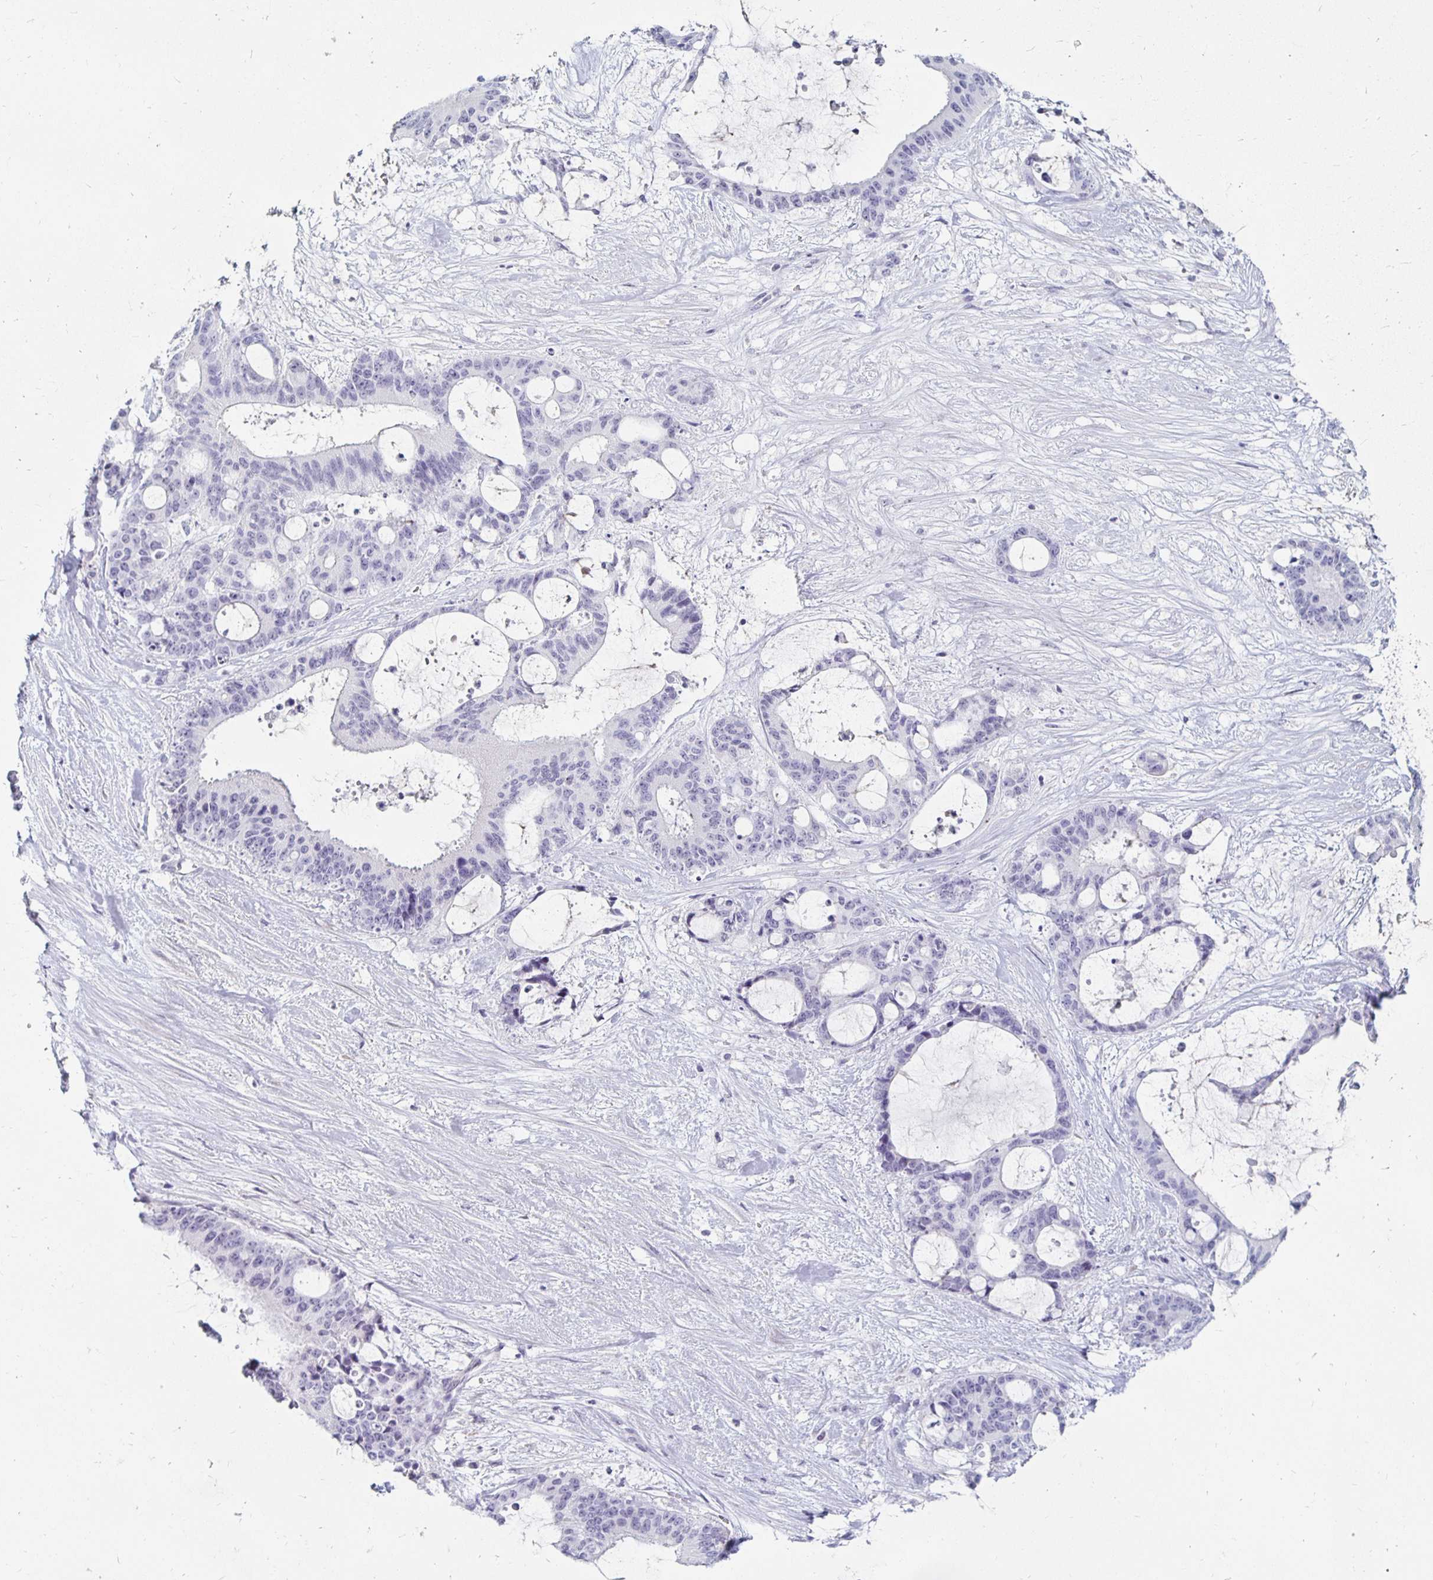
{"staining": {"intensity": "negative", "quantity": "none", "location": "none"}, "tissue": "liver cancer", "cell_type": "Tumor cells", "image_type": "cancer", "snomed": [{"axis": "morphology", "description": "Normal tissue, NOS"}, {"axis": "morphology", "description": "Cholangiocarcinoma"}, {"axis": "topography", "description": "Liver"}, {"axis": "topography", "description": "Peripheral nerve tissue"}], "caption": "This is an immunohistochemistry micrograph of human liver cancer (cholangiocarcinoma). There is no expression in tumor cells.", "gene": "KCNQ2", "patient": {"sex": "female", "age": 73}}